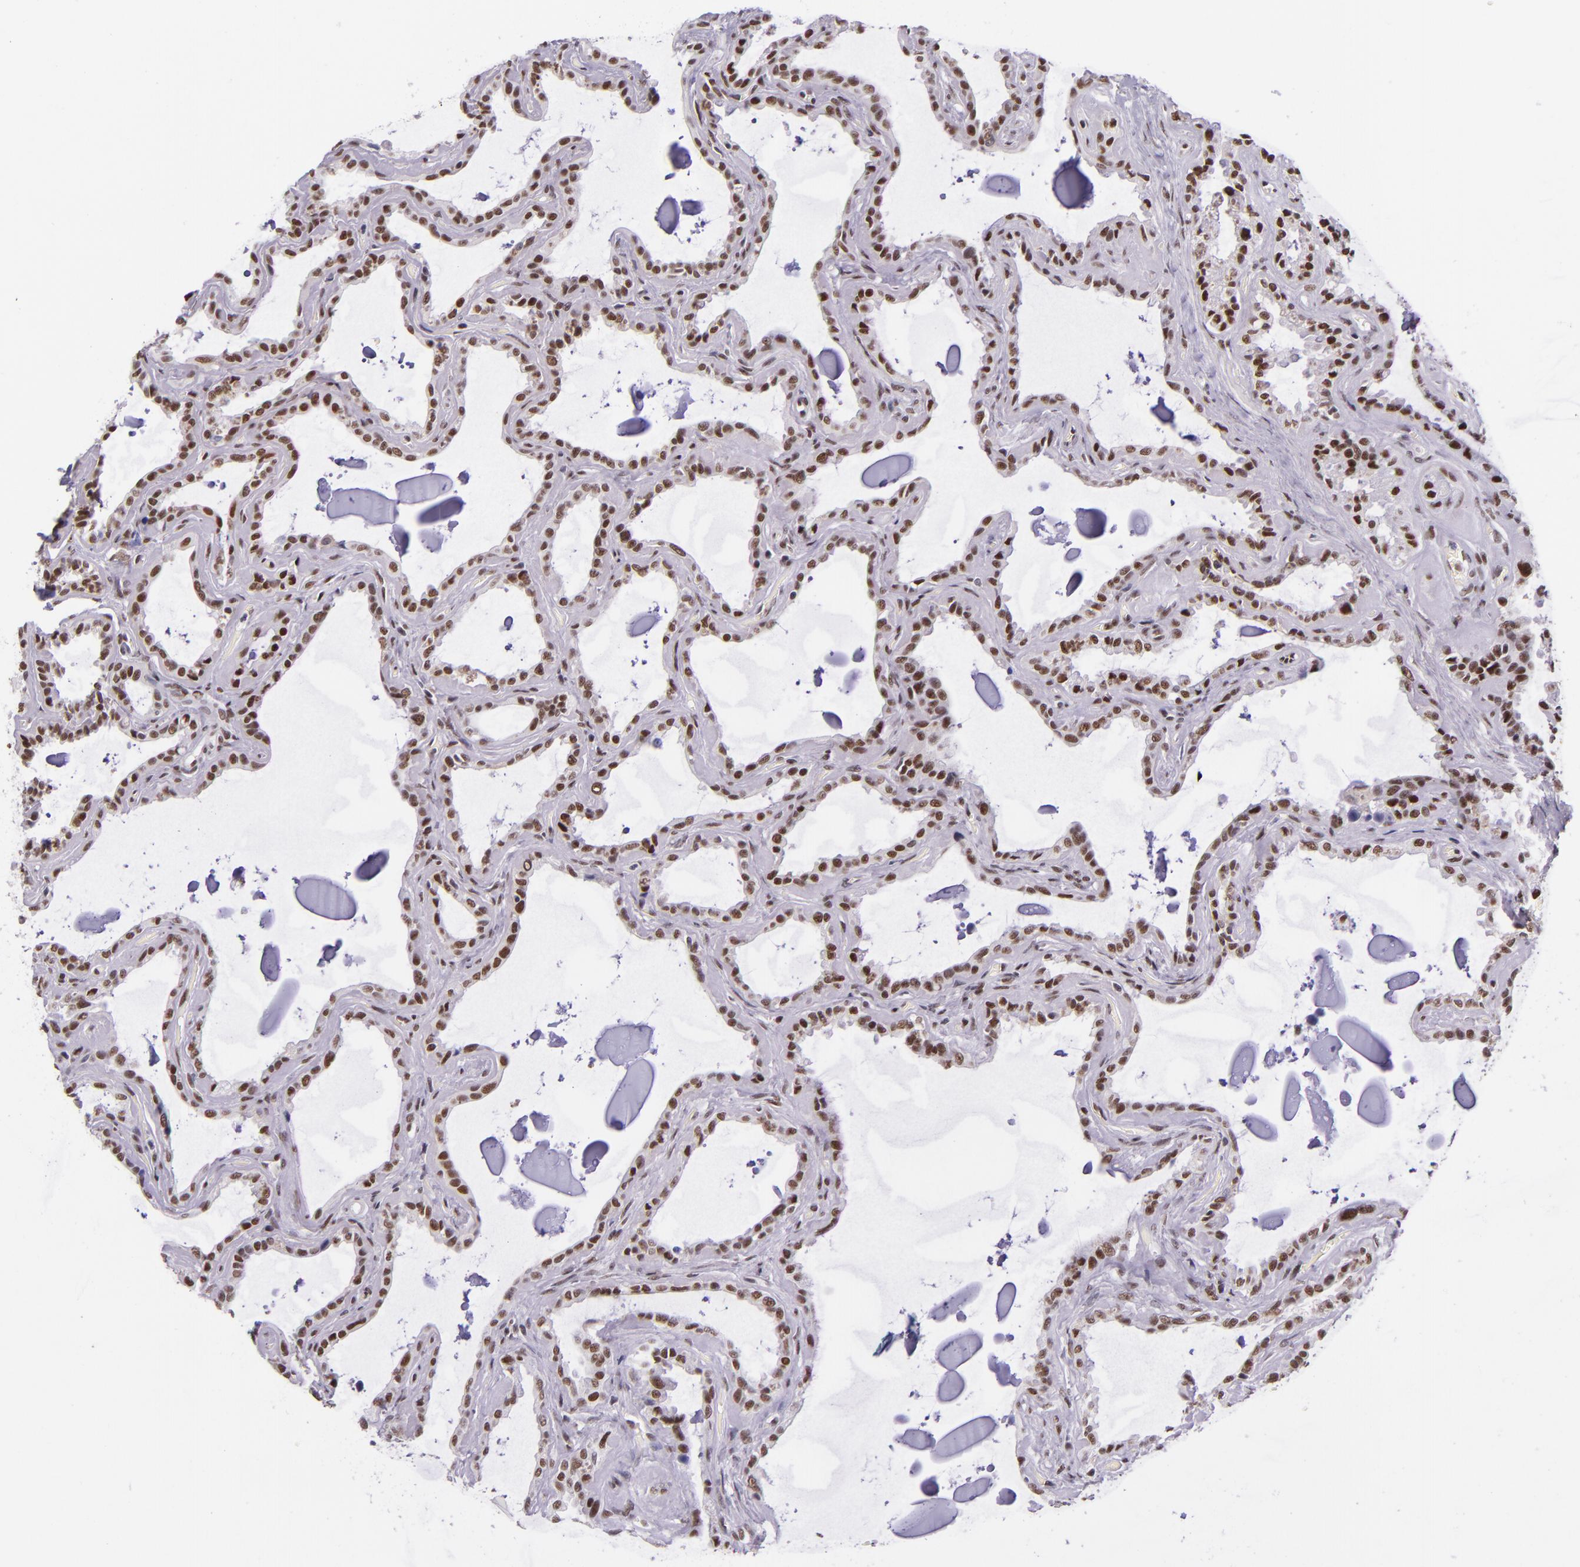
{"staining": {"intensity": "strong", "quantity": ">75%", "location": "nuclear"}, "tissue": "seminal vesicle", "cell_type": "Glandular cells", "image_type": "normal", "snomed": [{"axis": "morphology", "description": "Normal tissue, NOS"}, {"axis": "morphology", "description": "Inflammation, NOS"}, {"axis": "topography", "description": "Urinary bladder"}, {"axis": "topography", "description": "Prostate"}, {"axis": "topography", "description": "Seminal veicle"}], "caption": "Protein staining shows strong nuclear staining in about >75% of glandular cells in normal seminal vesicle. Nuclei are stained in blue.", "gene": "GPKOW", "patient": {"sex": "male", "age": 82}}